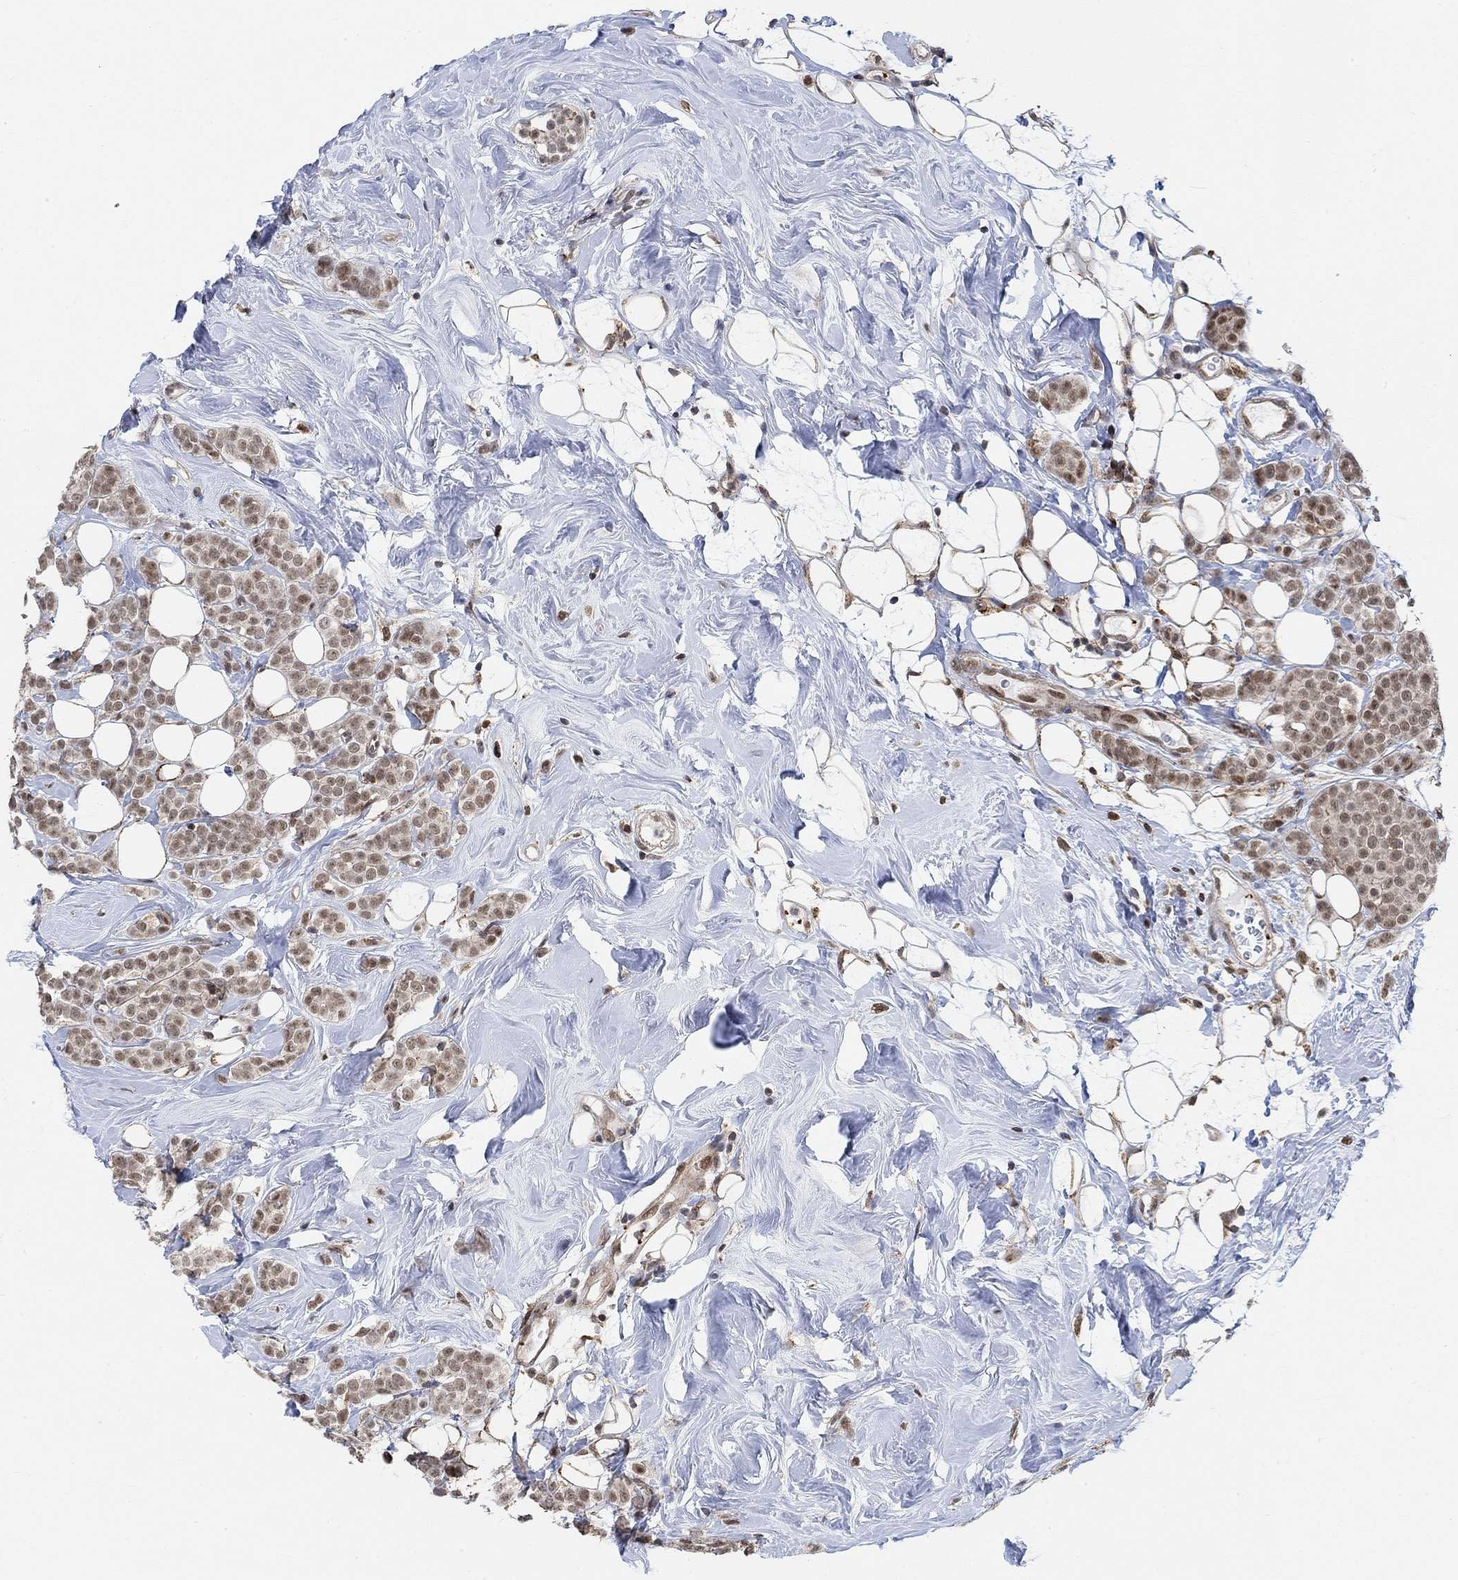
{"staining": {"intensity": "moderate", "quantity": "25%-75%", "location": "nuclear"}, "tissue": "breast cancer", "cell_type": "Tumor cells", "image_type": "cancer", "snomed": [{"axis": "morphology", "description": "Lobular carcinoma"}, {"axis": "topography", "description": "Breast"}], "caption": "High-magnification brightfield microscopy of breast cancer (lobular carcinoma) stained with DAB (3,3'-diaminobenzidine) (brown) and counterstained with hematoxylin (blue). tumor cells exhibit moderate nuclear staining is present in approximately25%-75% of cells.", "gene": "PWWP2B", "patient": {"sex": "female", "age": 49}}